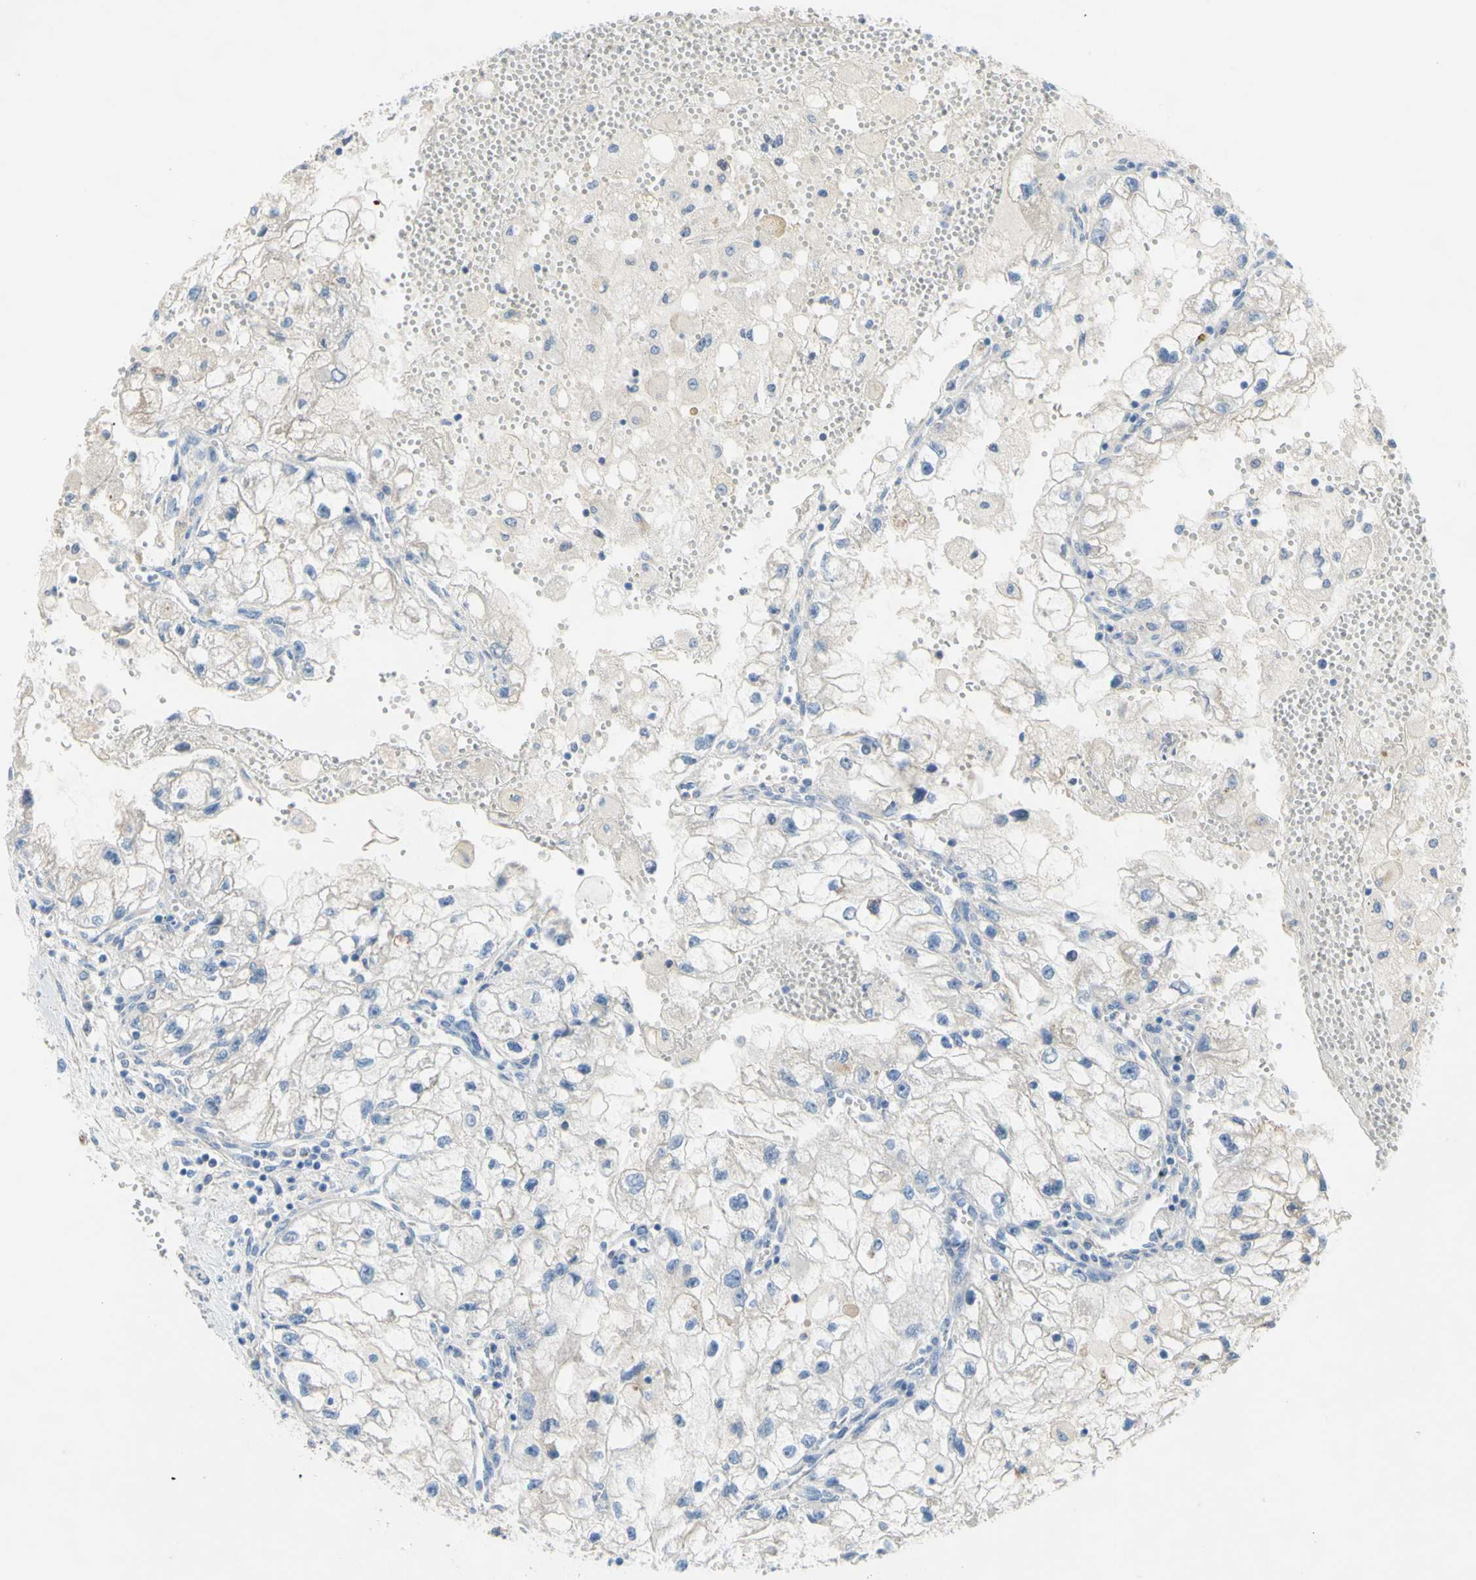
{"staining": {"intensity": "negative", "quantity": "none", "location": "none"}, "tissue": "renal cancer", "cell_type": "Tumor cells", "image_type": "cancer", "snomed": [{"axis": "morphology", "description": "Adenocarcinoma, NOS"}, {"axis": "topography", "description": "Kidney"}], "caption": "Immunohistochemical staining of renal adenocarcinoma demonstrates no significant staining in tumor cells.", "gene": "TMEM59L", "patient": {"sex": "female", "age": 70}}